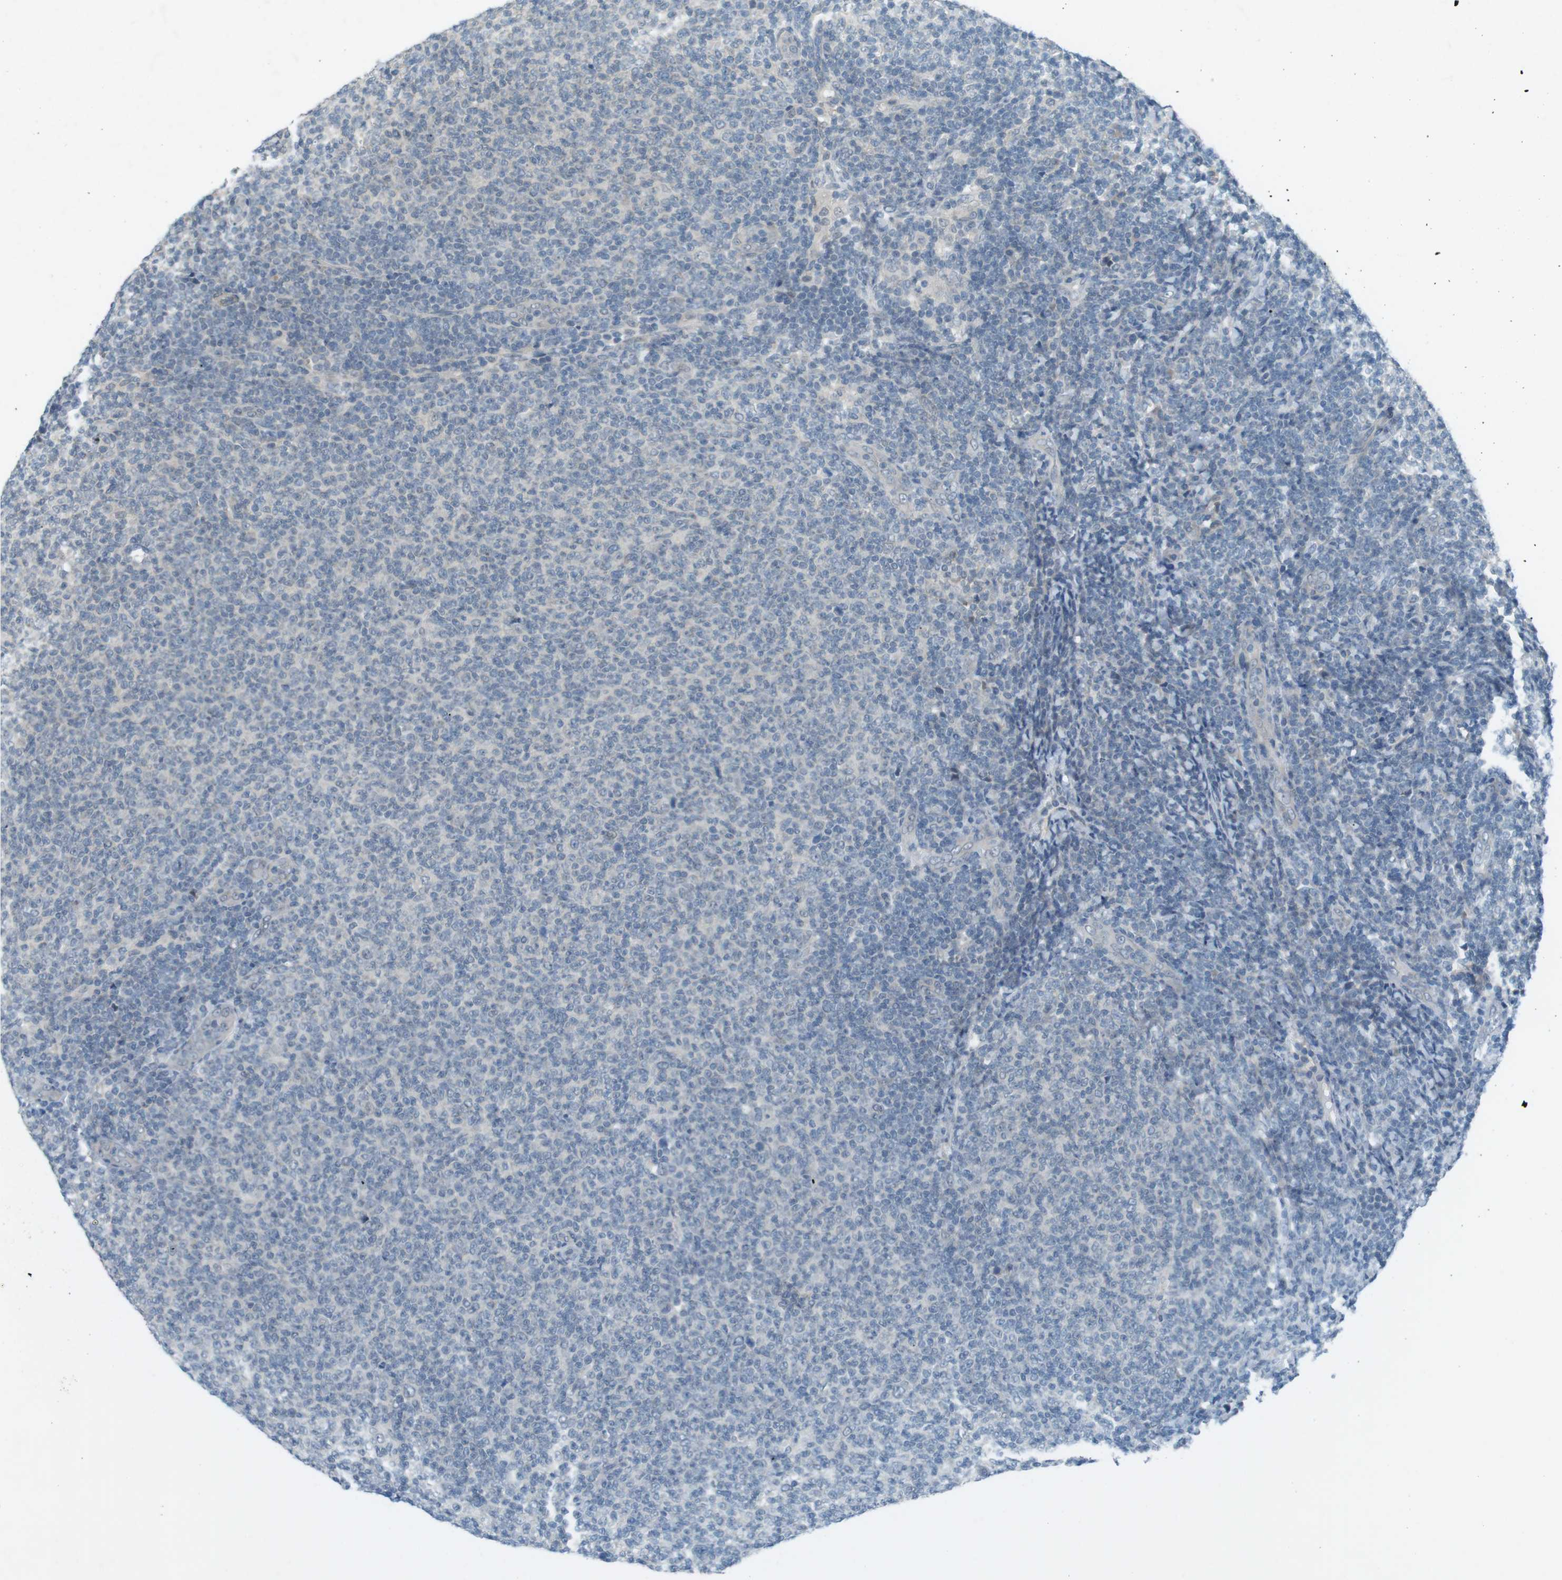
{"staining": {"intensity": "negative", "quantity": "none", "location": "none"}, "tissue": "lymphoma", "cell_type": "Tumor cells", "image_type": "cancer", "snomed": [{"axis": "morphology", "description": "Malignant lymphoma, non-Hodgkin's type, Low grade"}, {"axis": "topography", "description": "Lymph node"}], "caption": "Tumor cells are negative for brown protein staining in low-grade malignant lymphoma, non-Hodgkin's type.", "gene": "RTN3", "patient": {"sex": "male", "age": 66}}